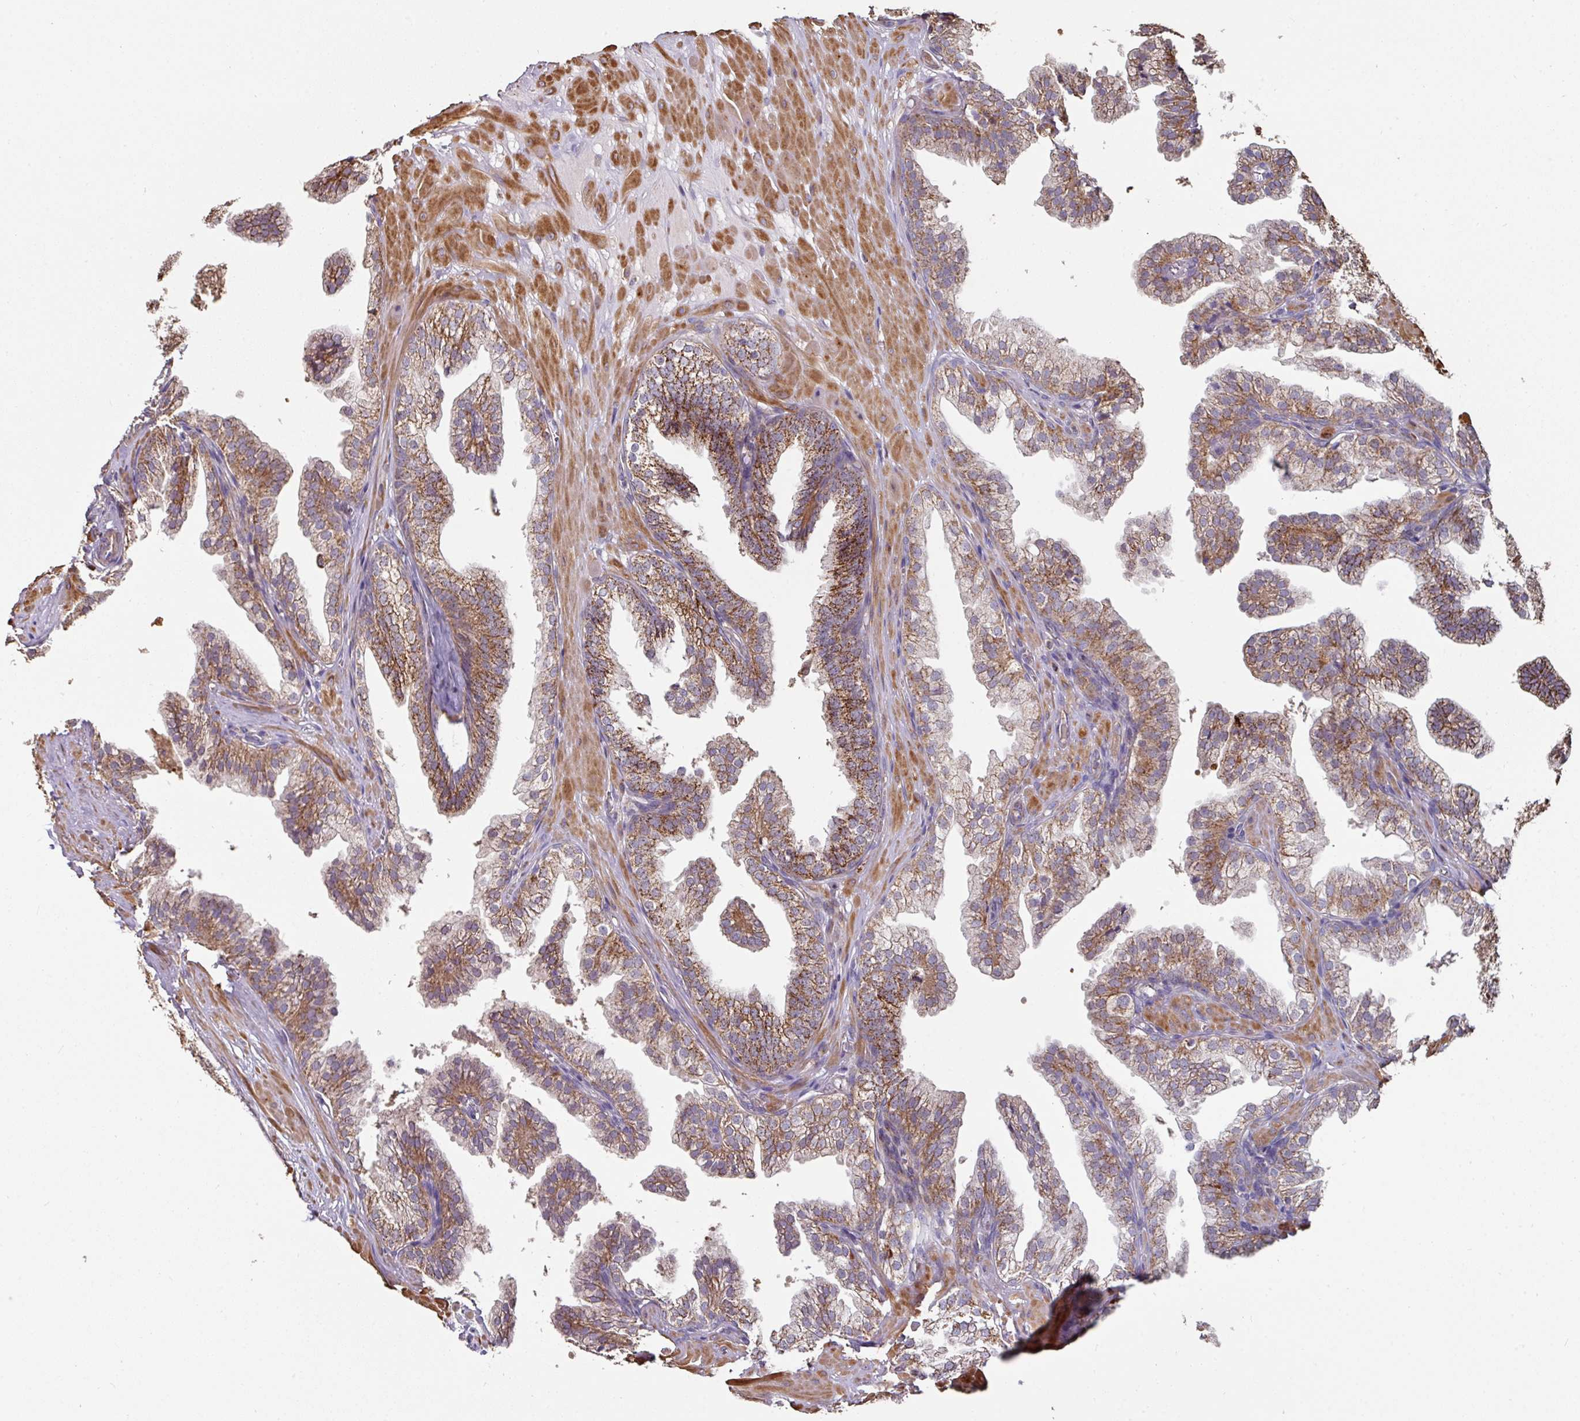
{"staining": {"intensity": "strong", "quantity": "25%-75%", "location": "cytoplasmic/membranous"}, "tissue": "prostate", "cell_type": "Glandular cells", "image_type": "normal", "snomed": [{"axis": "morphology", "description": "Normal tissue, NOS"}, {"axis": "topography", "description": "Prostate"}, {"axis": "topography", "description": "Peripheral nerve tissue"}], "caption": "Immunohistochemistry (IHC) histopathology image of benign human prostate stained for a protein (brown), which reveals high levels of strong cytoplasmic/membranous staining in approximately 25%-75% of glandular cells.", "gene": "OR2D3", "patient": {"sex": "male", "age": 55}}